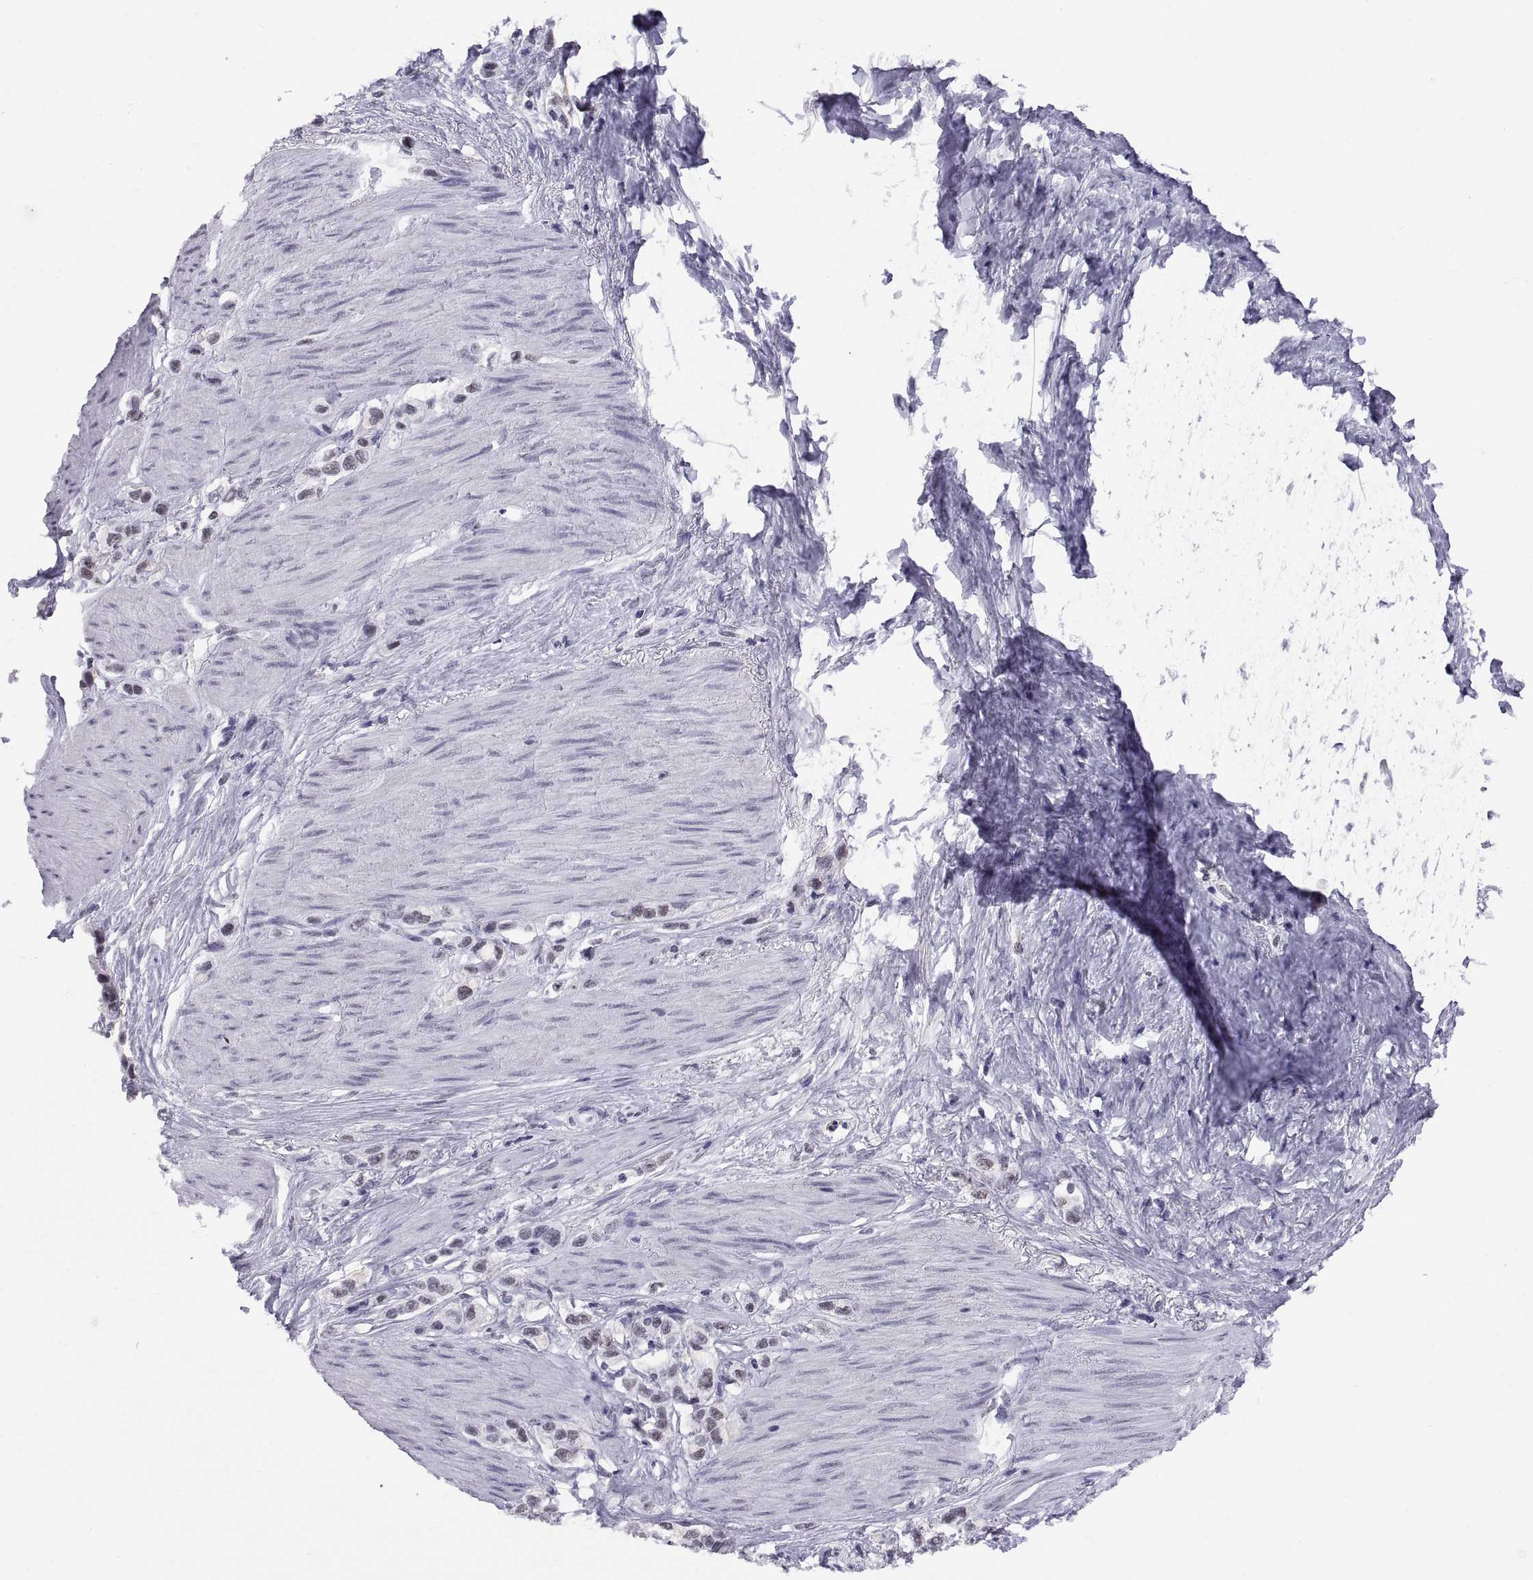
{"staining": {"intensity": "negative", "quantity": "none", "location": "none"}, "tissue": "stomach cancer", "cell_type": "Tumor cells", "image_type": "cancer", "snomed": [{"axis": "morphology", "description": "Normal tissue, NOS"}, {"axis": "morphology", "description": "Adenocarcinoma, NOS"}, {"axis": "morphology", "description": "Adenocarcinoma, High grade"}, {"axis": "topography", "description": "Stomach, upper"}, {"axis": "topography", "description": "Stomach"}], "caption": "The immunohistochemistry photomicrograph has no significant positivity in tumor cells of stomach cancer tissue. (DAB (3,3'-diaminobenzidine) IHC visualized using brightfield microscopy, high magnification).", "gene": "NEUROD6", "patient": {"sex": "female", "age": 65}}